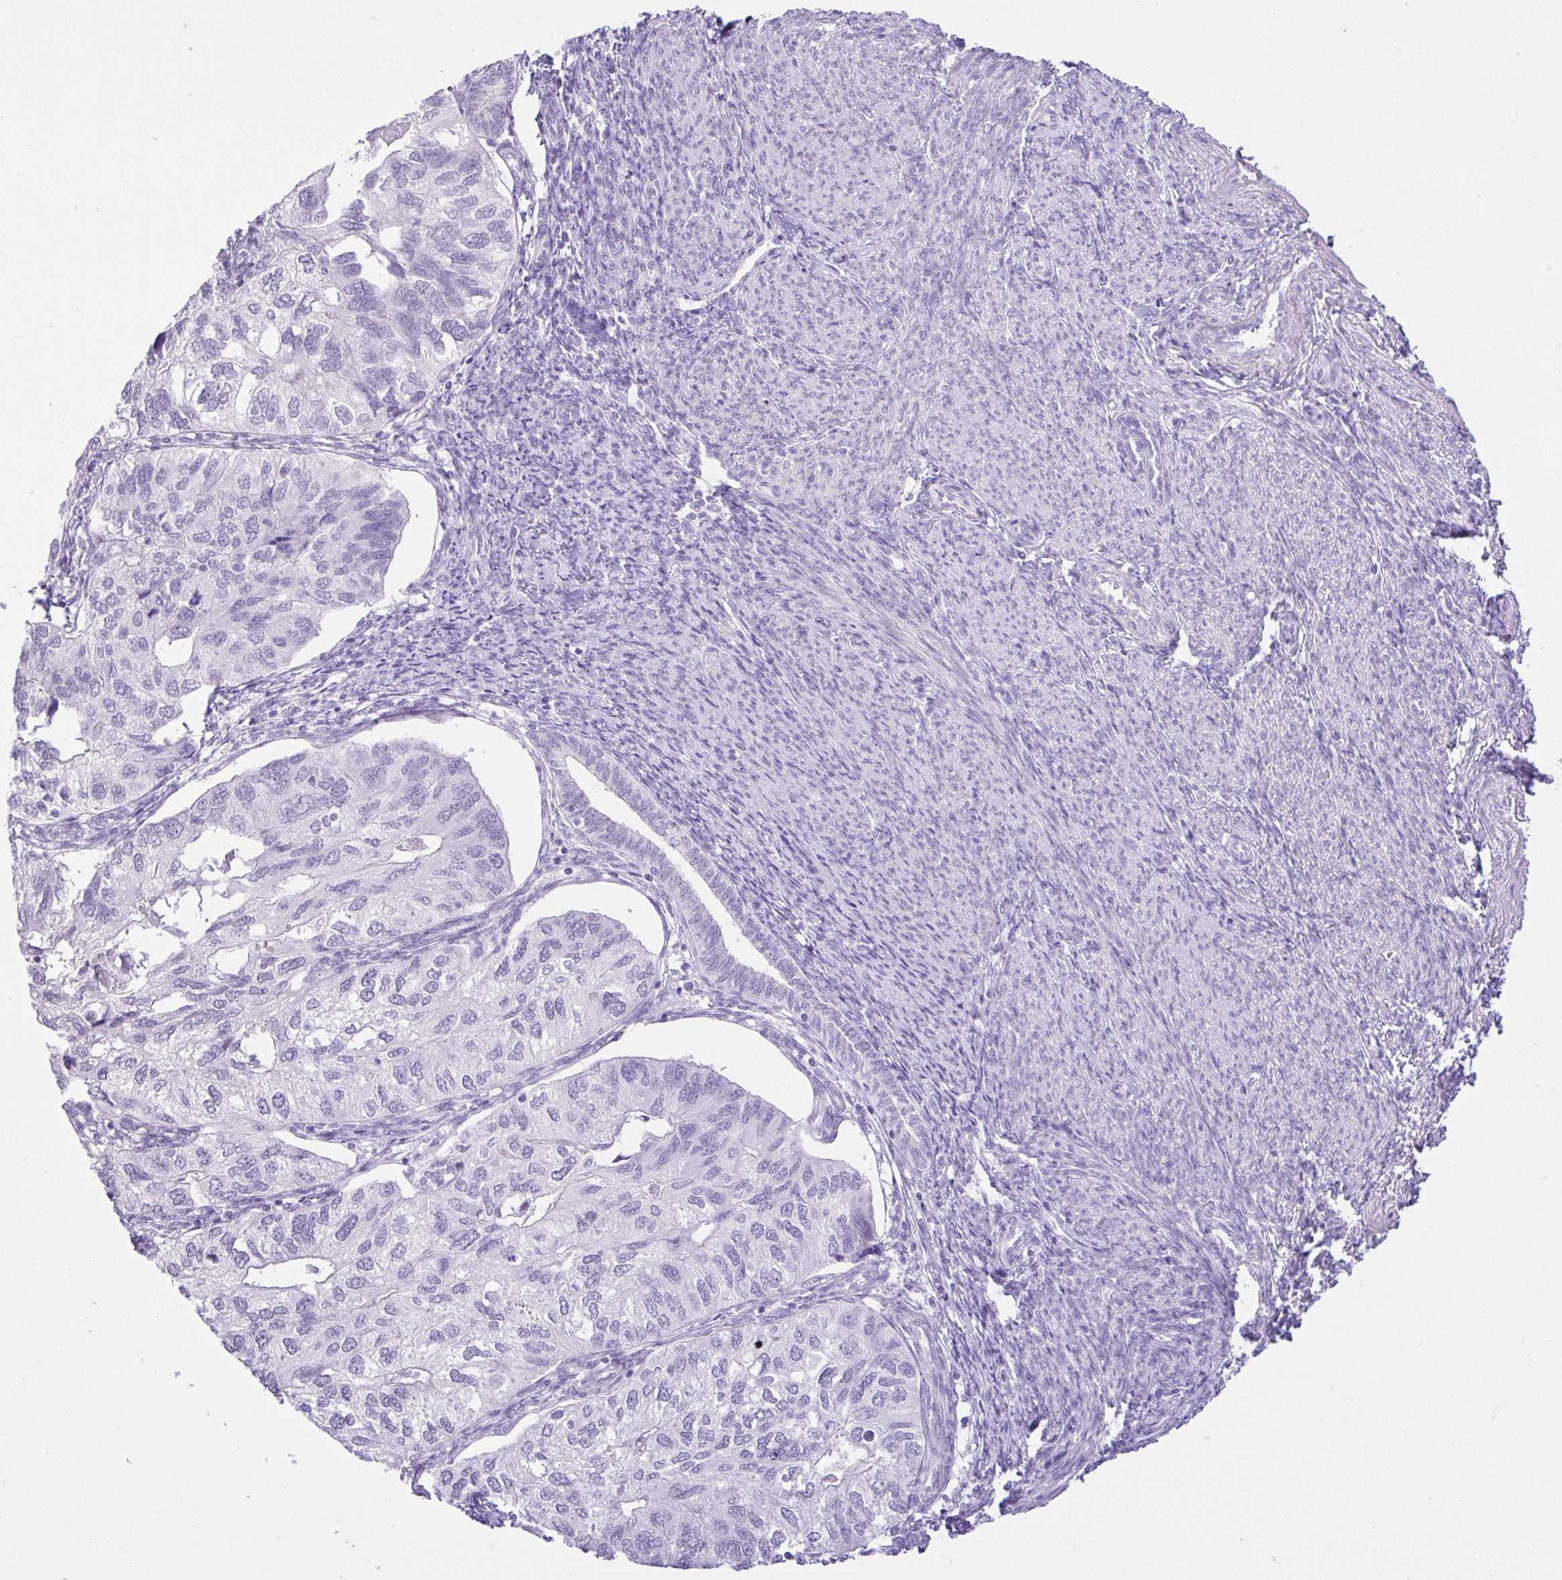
{"staining": {"intensity": "negative", "quantity": "none", "location": "none"}, "tissue": "endometrial cancer", "cell_type": "Tumor cells", "image_type": "cancer", "snomed": [{"axis": "morphology", "description": "Carcinoma, NOS"}, {"axis": "topography", "description": "Uterus"}], "caption": "Immunohistochemistry histopathology image of neoplastic tissue: human endometrial cancer stained with DAB displays no significant protein staining in tumor cells. (Immunohistochemistry (ihc), brightfield microscopy, high magnification).", "gene": "REEP1", "patient": {"sex": "female", "age": 76}}